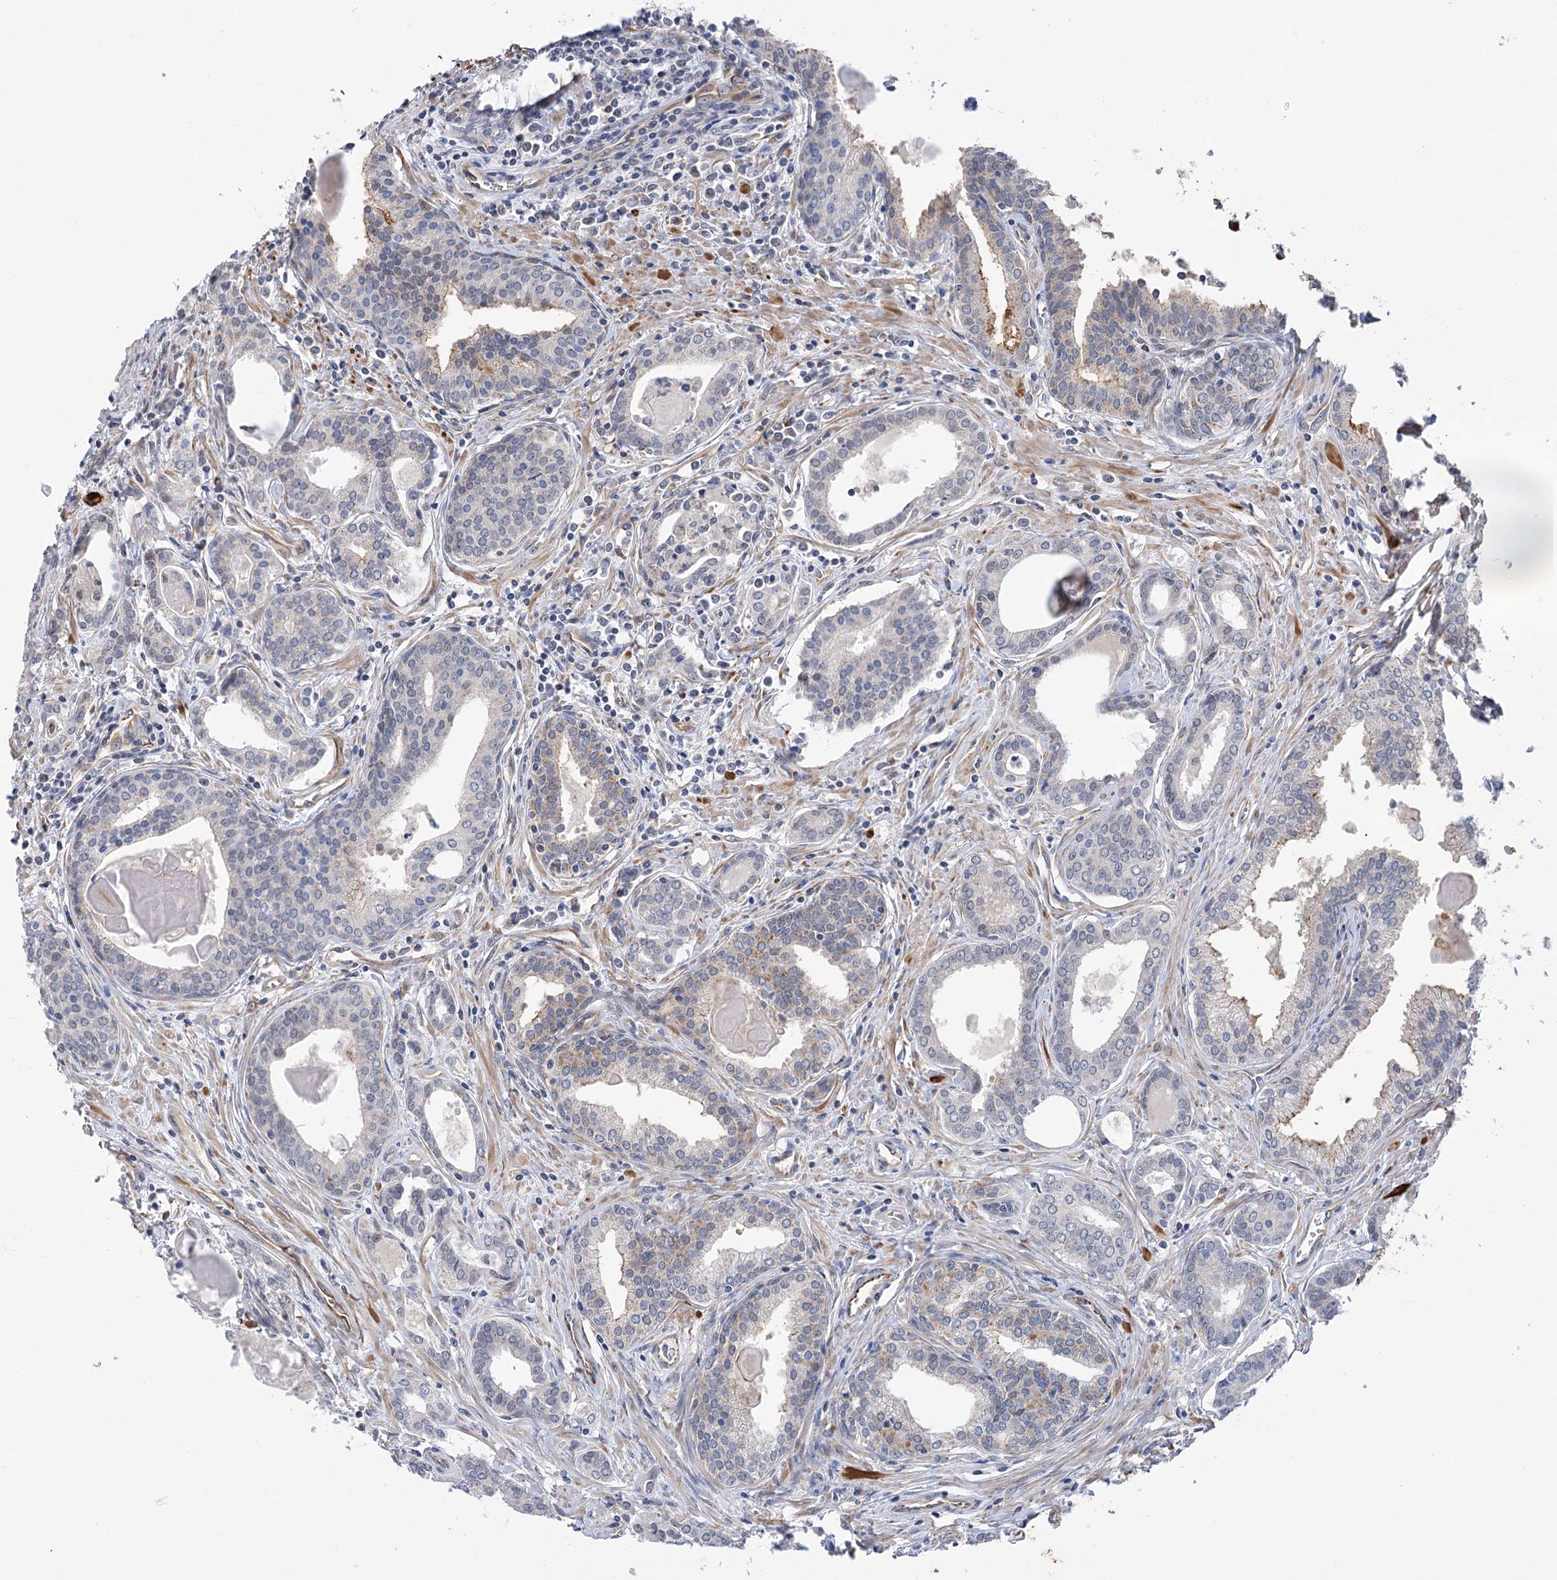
{"staining": {"intensity": "moderate", "quantity": "<25%", "location": "cytoplasmic/membranous"}, "tissue": "prostate cancer", "cell_type": "Tumor cells", "image_type": "cancer", "snomed": [{"axis": "morphology", "description": "Adenocarcinoma, High grade"}, {"axis": "topography", "description": "Prostate"}], "caption": "Immunohistochemical staining of human prostate cancer (high-grade adenocarcinoma) reveals low levels of moderate cytoplasmic/membranous protein expression in approximately <25% of tumor cells.", "gene": "ECHDC3", "patient": {"sex": "male", "age": 68}}